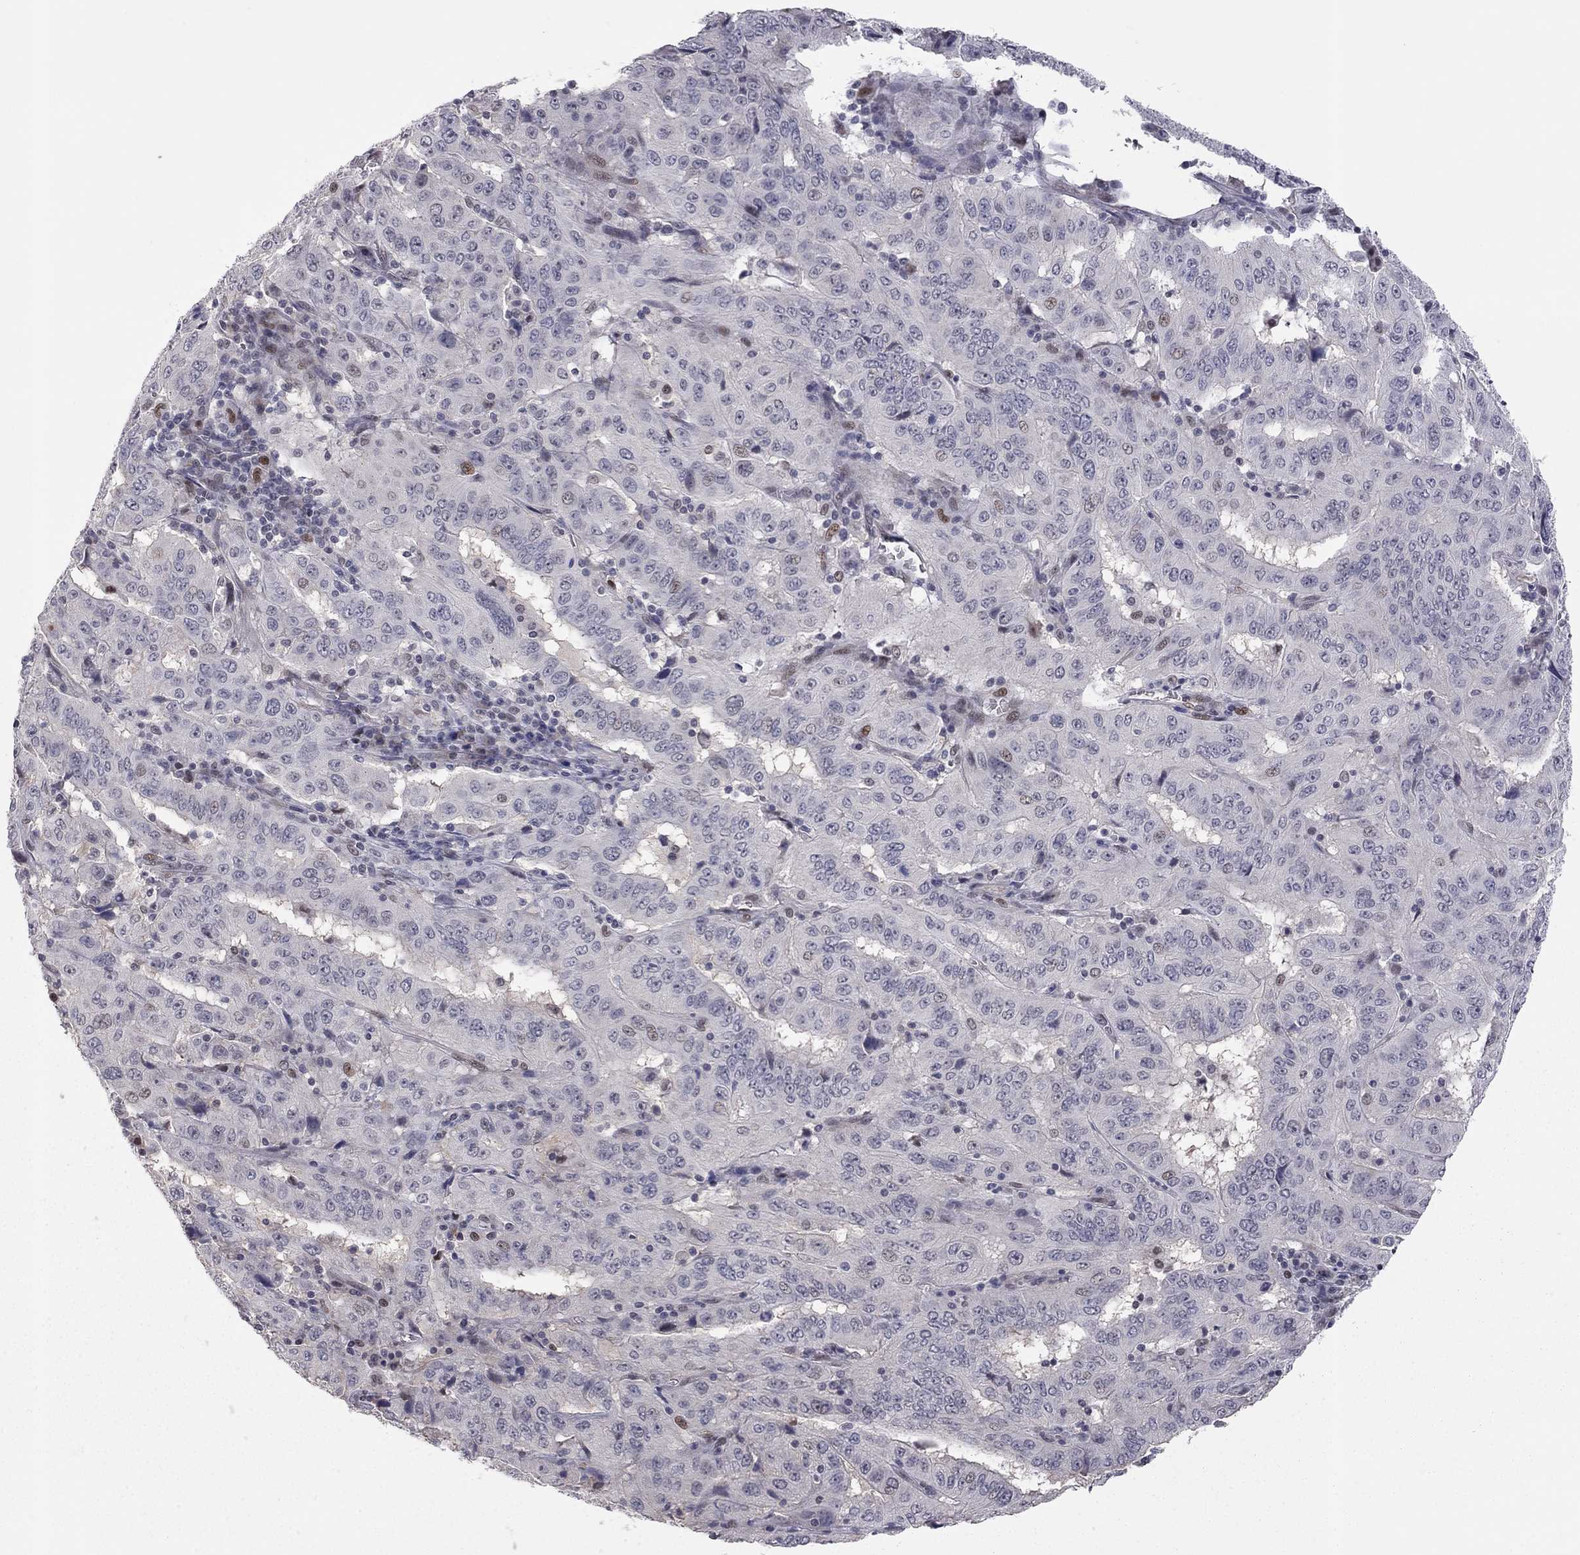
{"staining": {"intensity": "negative", "quantity": "none", "location": "none"}, "tissue": "pancreatic cancer", "cell_type": "Tumor cells", "image_type": "cancer", "snomed": [{"axis": "morphology", "description": "Adenocarcinoma, NOS"}, {"axis": "topography", "description": "Pancreas"}], "caption": "DAB immunohistochemical staining of pancreatic cancer (adenocarcinoma) shows no significant expression in tumor cells.", "gene": "MC3R", "patient": {"sex": "male", "age": 63}}